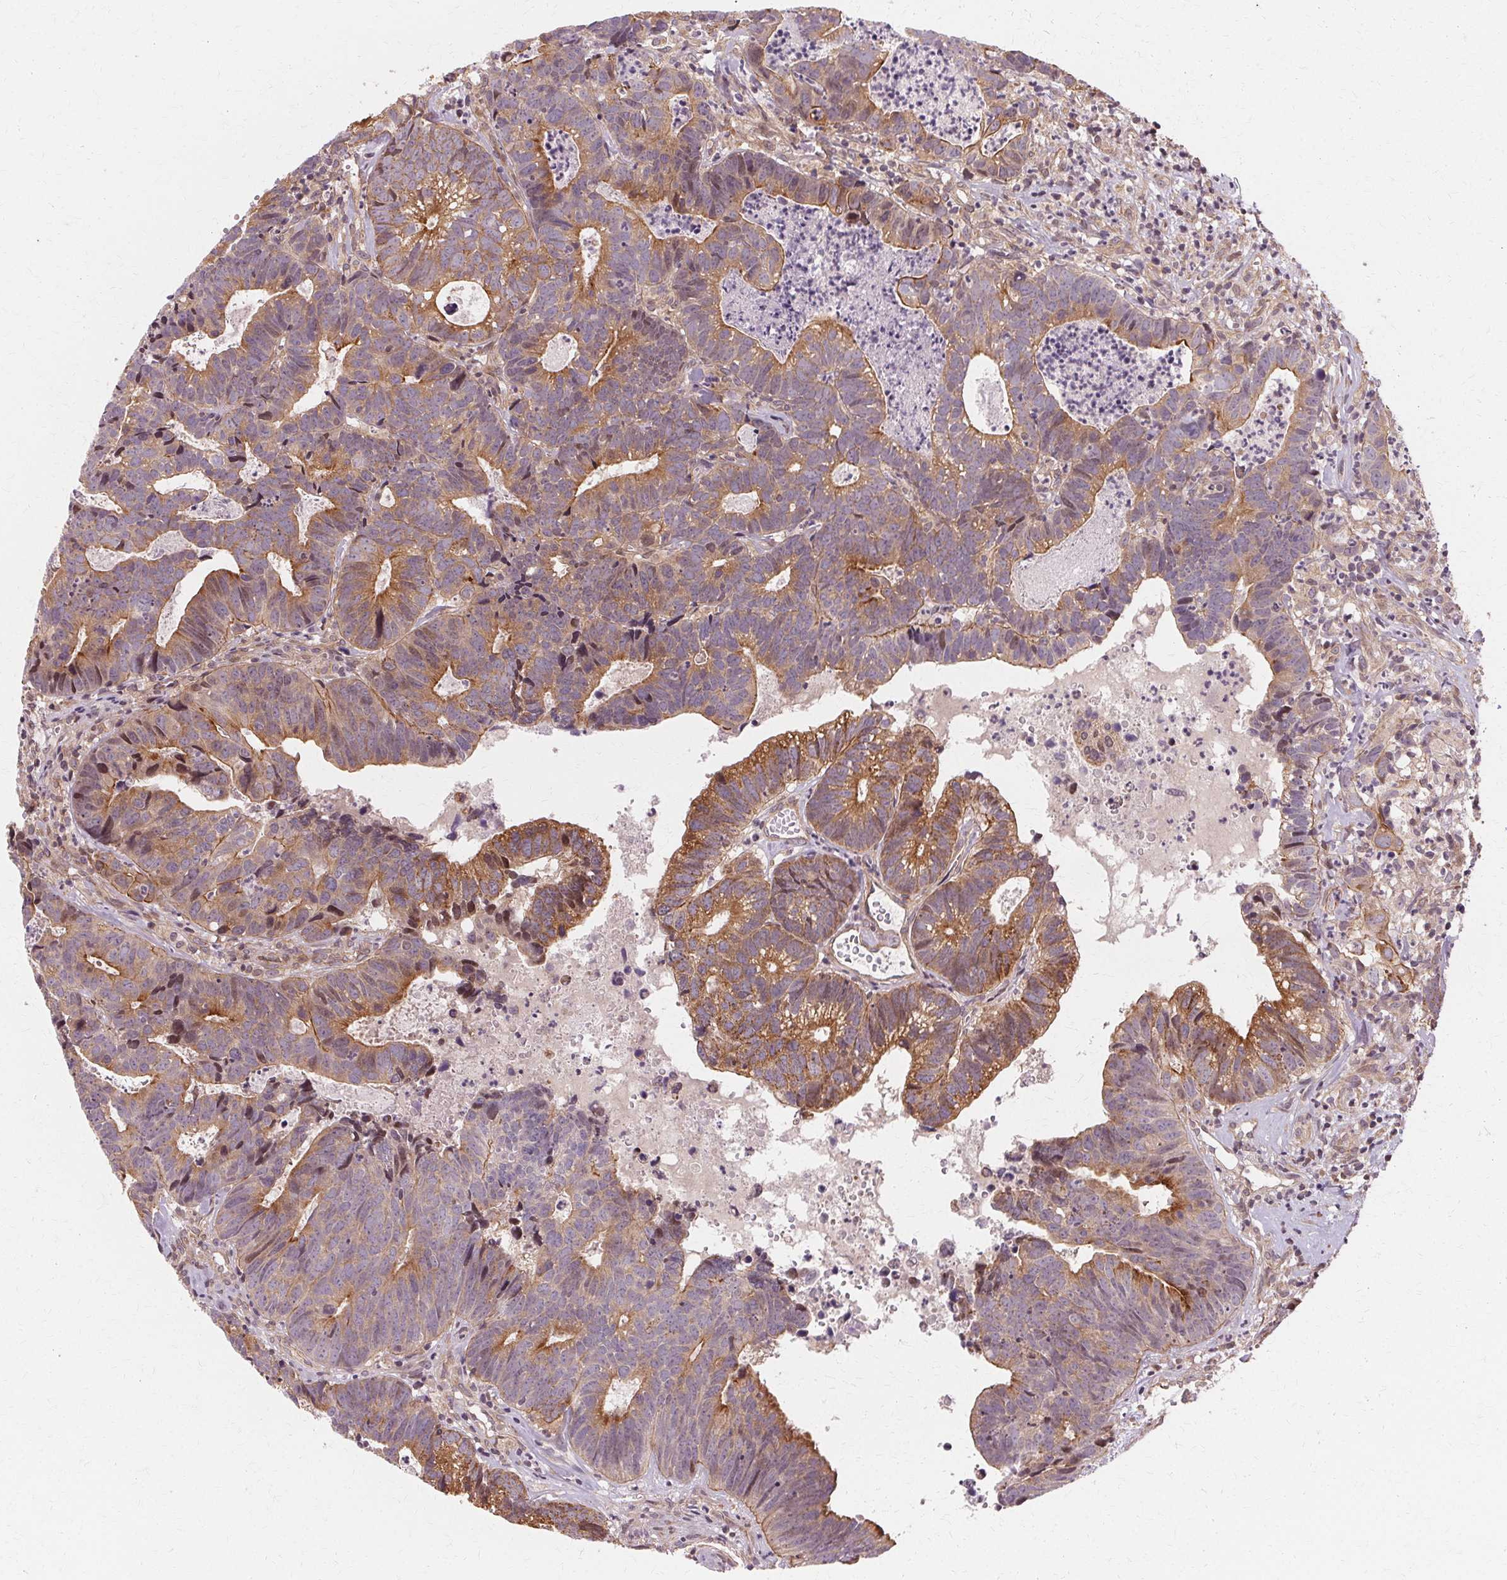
{"staining": {"intensity": "moderate", "quantity": ">75%", "location": "cytoplasmic/membranous"}, "tissue": "head and neck cancer", "cell_type": "Tumor cells", "image_type": "cancer", "snomed": [{"axis": "morphology", "description": "Adenocarcinoma, NOS"}, {"axis": "topography", "description": "Head-Neck"}], "caption": "Immunohistochemical staining of human head and neck cancer shows medium levels of moderate cytoplasmic/membranous protein positivity in approximately >75% of tumor cells. (Stains: DAB (3,3'-diaminobenzidine) in brown, nuclei in blue, Microscopy: brightfield microscopy at high magnification).", "gene": "USP8", "patient": {"sex": "male", "age": 62}}